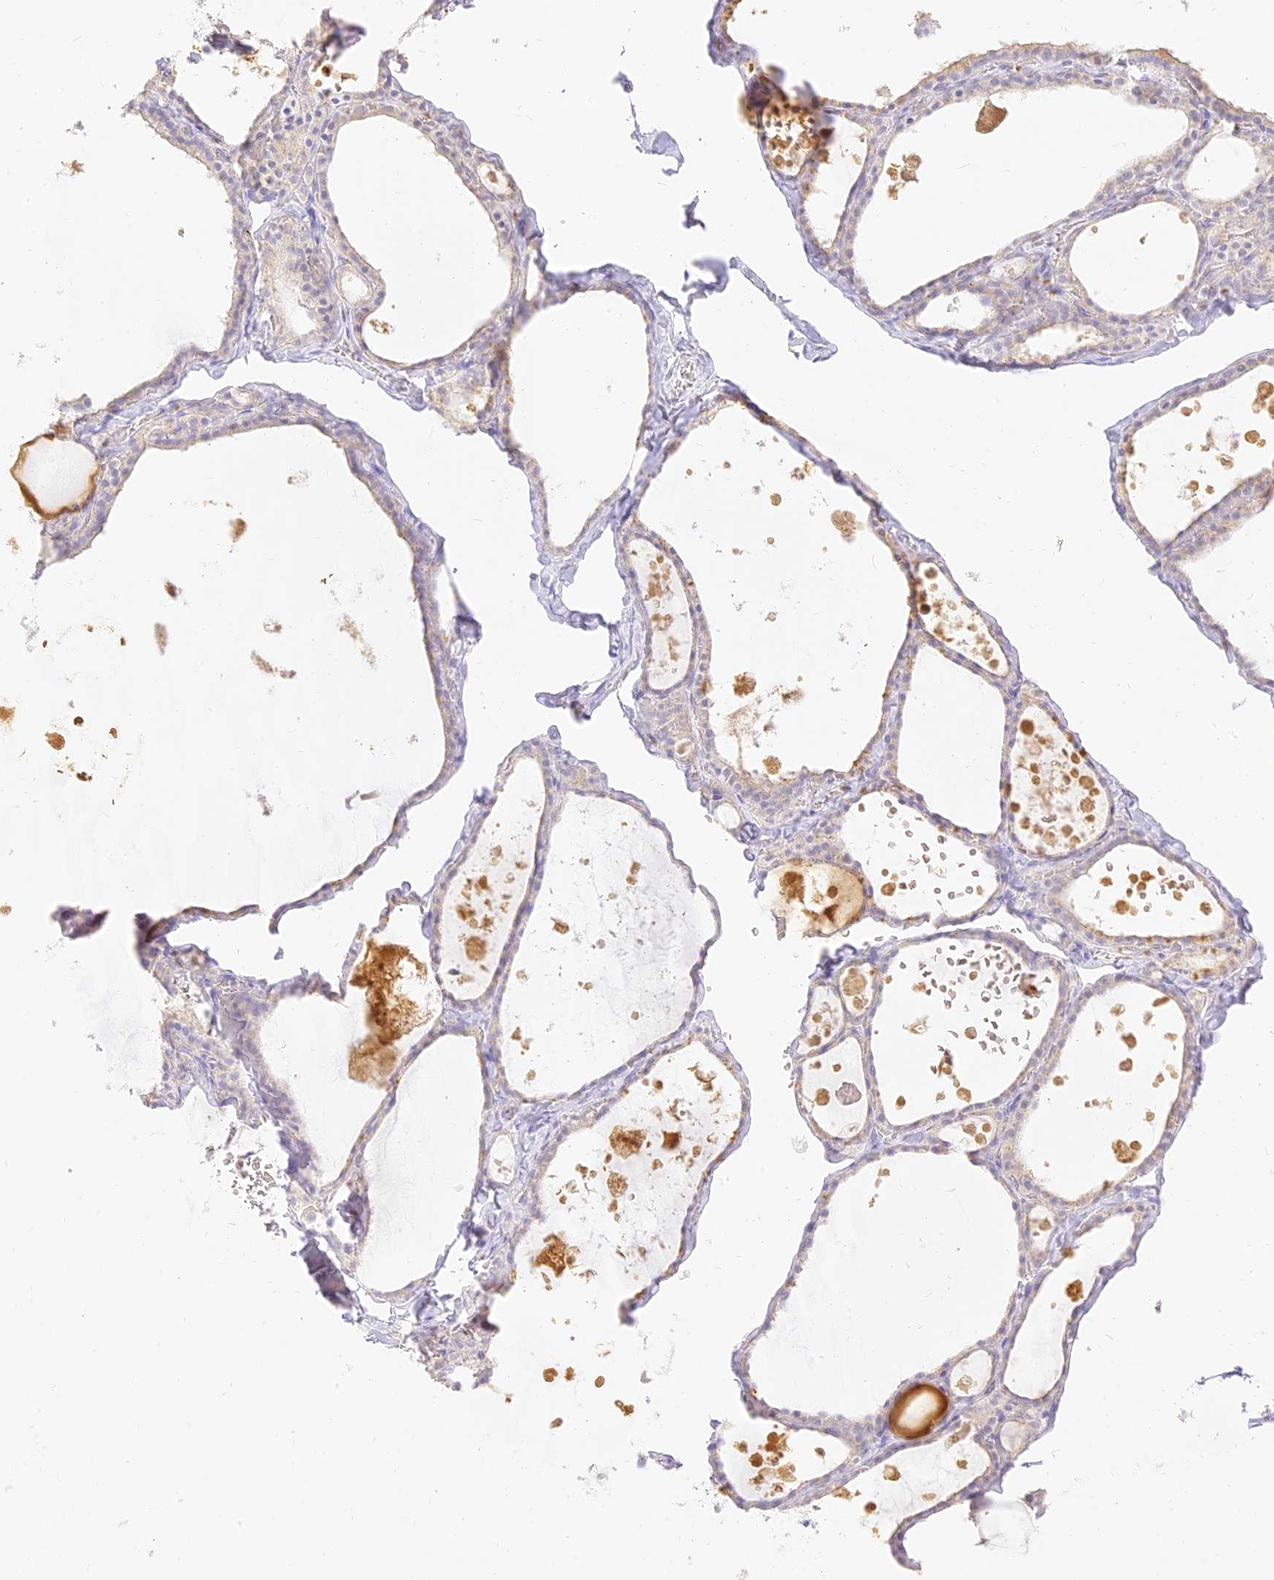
{"staining": {"intensity": "moderate", "quantity": "<25%", "location": "cytoplasmic/membranous"}, "tissue": "thyroid gland", "cell_type": "Glandular cells", "image_type": "normal", "snomed": [{"axis": "morphology", "description": "Normal tissue, NOS"}, {"axis": "topography", "description": "Thyroid gland"}], "caption": "DAB immunohistochemical staining of normal thyroid gland displays moderate cytoplasmic/membranous protein positivity in about <25% of glandular cells. Immunohistochemistry stains the protein of interest in brown and the nuclei are stained blue.", "gene": "SEC13", "patient": {"sex": "male", "age": 56}}